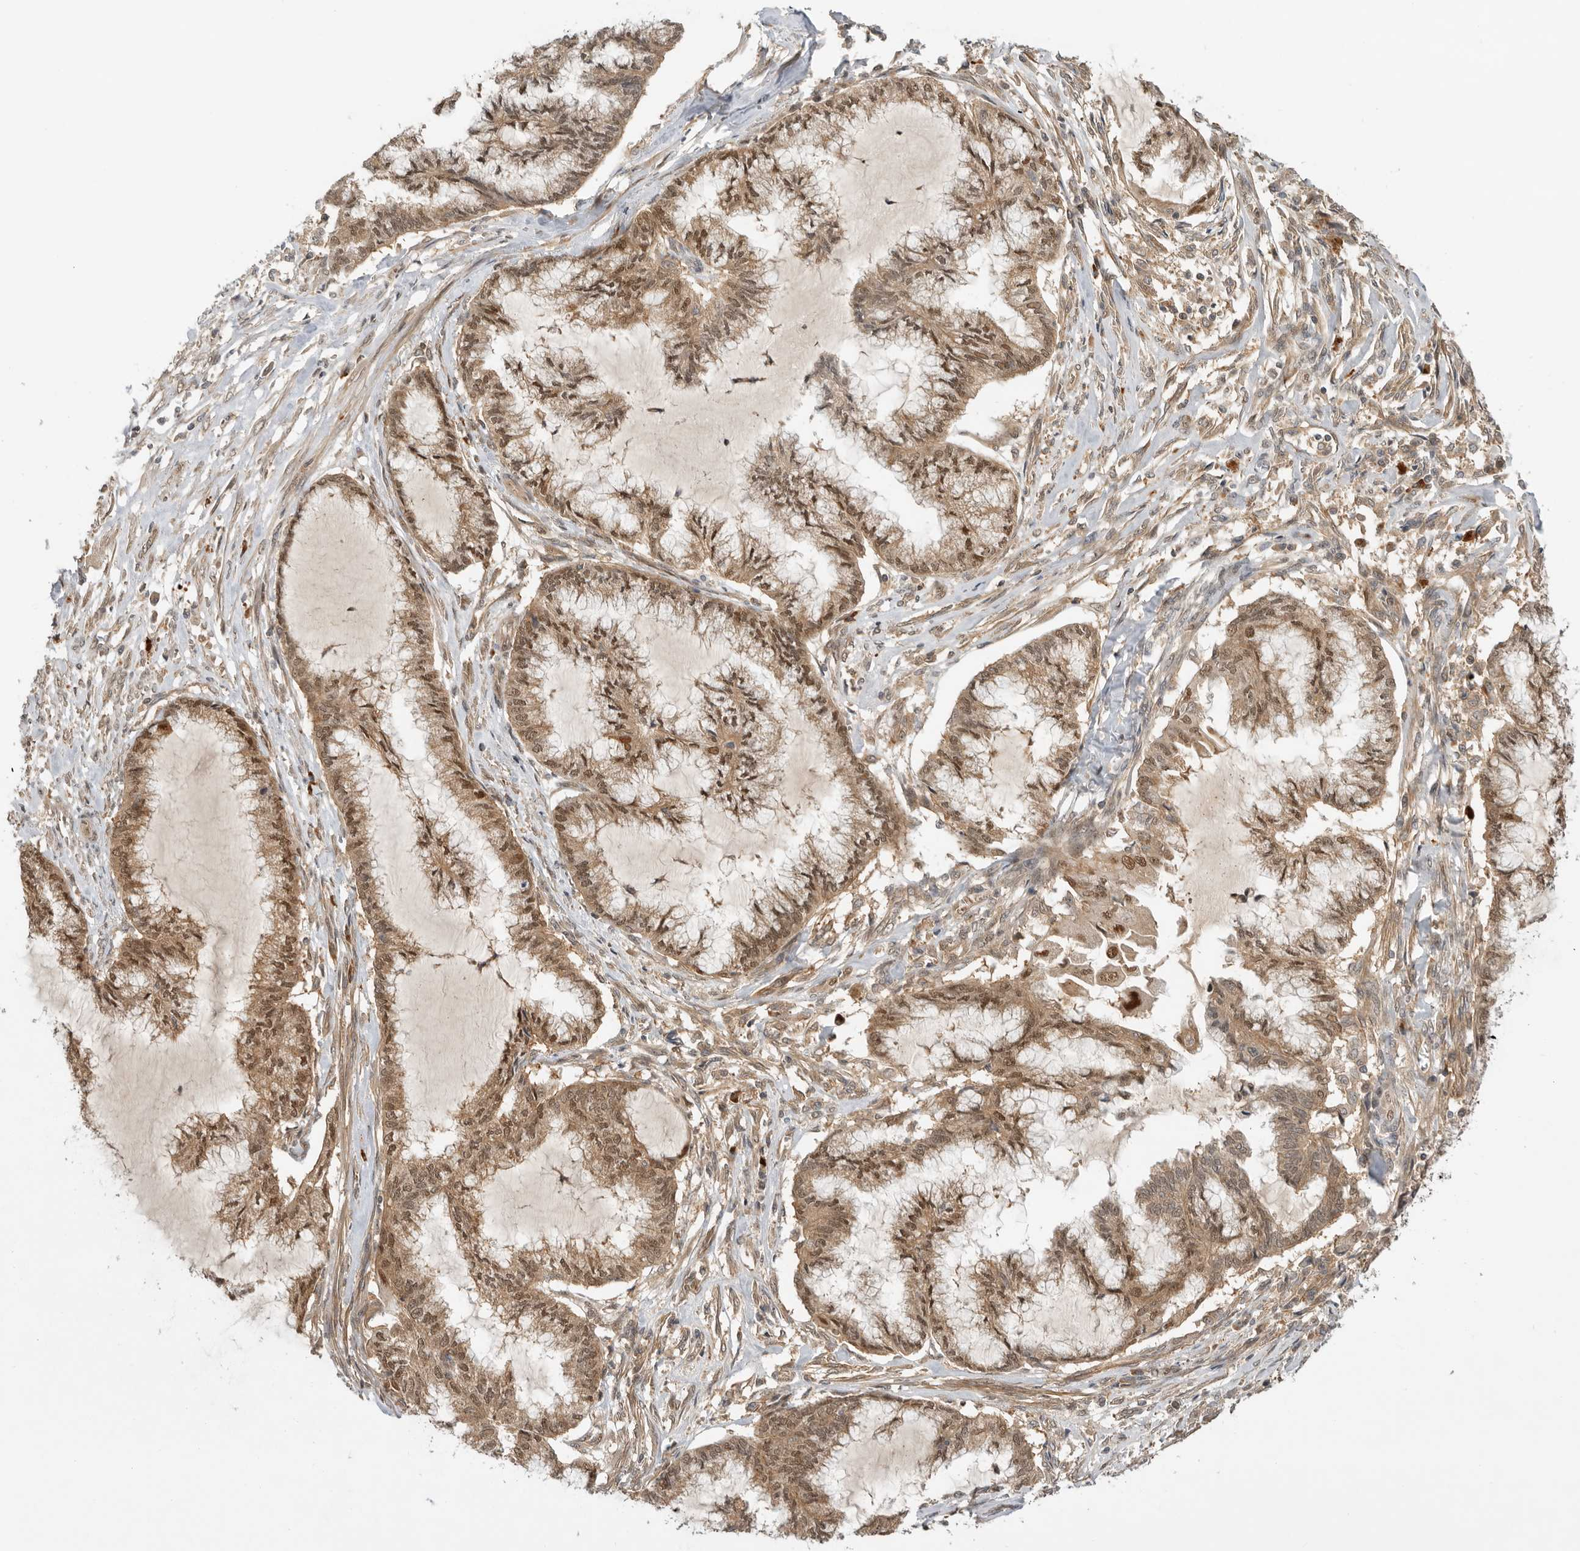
{"staining": {"intensity": "weak", "quantity": ">75%", "location": "cytoplasmic/membranous,nuclear"}, "tissue": "endometrial cancer", "cell_type": "Tumor cells", "image_type": "cancer", "snomed": [{"axis": "morphology", "description": "Adenocarcinoma, NOS"}, {"axis": "topography", "description": "Endometrium"}], "caption": "Endometrial cancer (adenocarcinoma) tissue demonstrates weak cytoplasmic/membranous and nuclear positivity in about >75% of tumor cells", "gene": "DCAF8", "patient": {"sex": "female", "age": 86}}